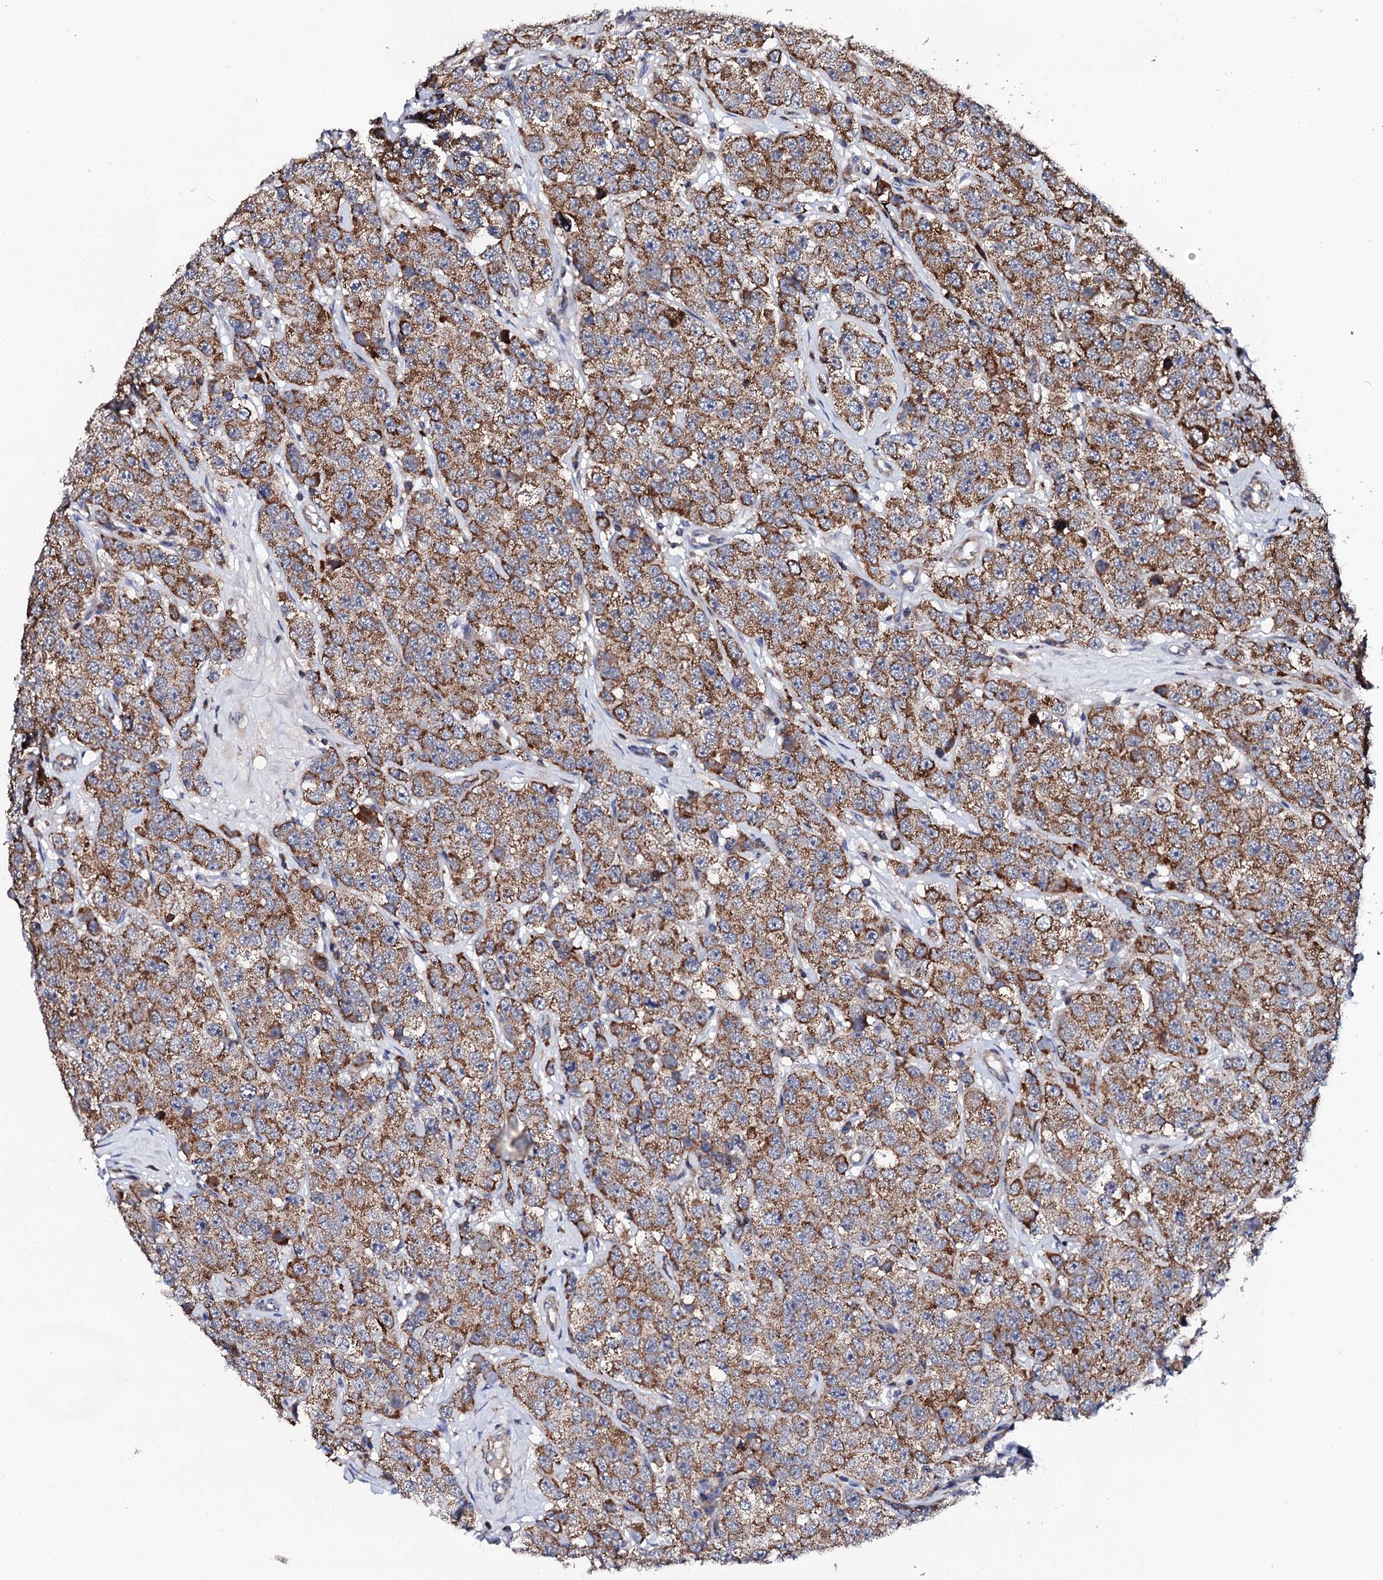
{"staining": {"intensity": "moderate", "quantity": ">75%", "location": "cytoplasmic/membranous"}, "tissue": "testis cancer", "cell_type": "Tumor cells", "image_type": "cancer", "snomed": [{"axis": "morphology", "description": "Seminoma, NOS"}, {"axis": "topography", "description": "Testis"}], "caption": "The immunohistochemical stain highlights moderate cytoplasmic/membranous staining in tumor cells of testis cancer (seminoma) tissue. The staining is performed using DAB (3,3'-diaminobenzidine) brown chromogen to label protein expression. The nuclei are counter-stained blue using hematoxylin.", "gene": "COG4", "patient": {"sex": "male", "age": 28}}